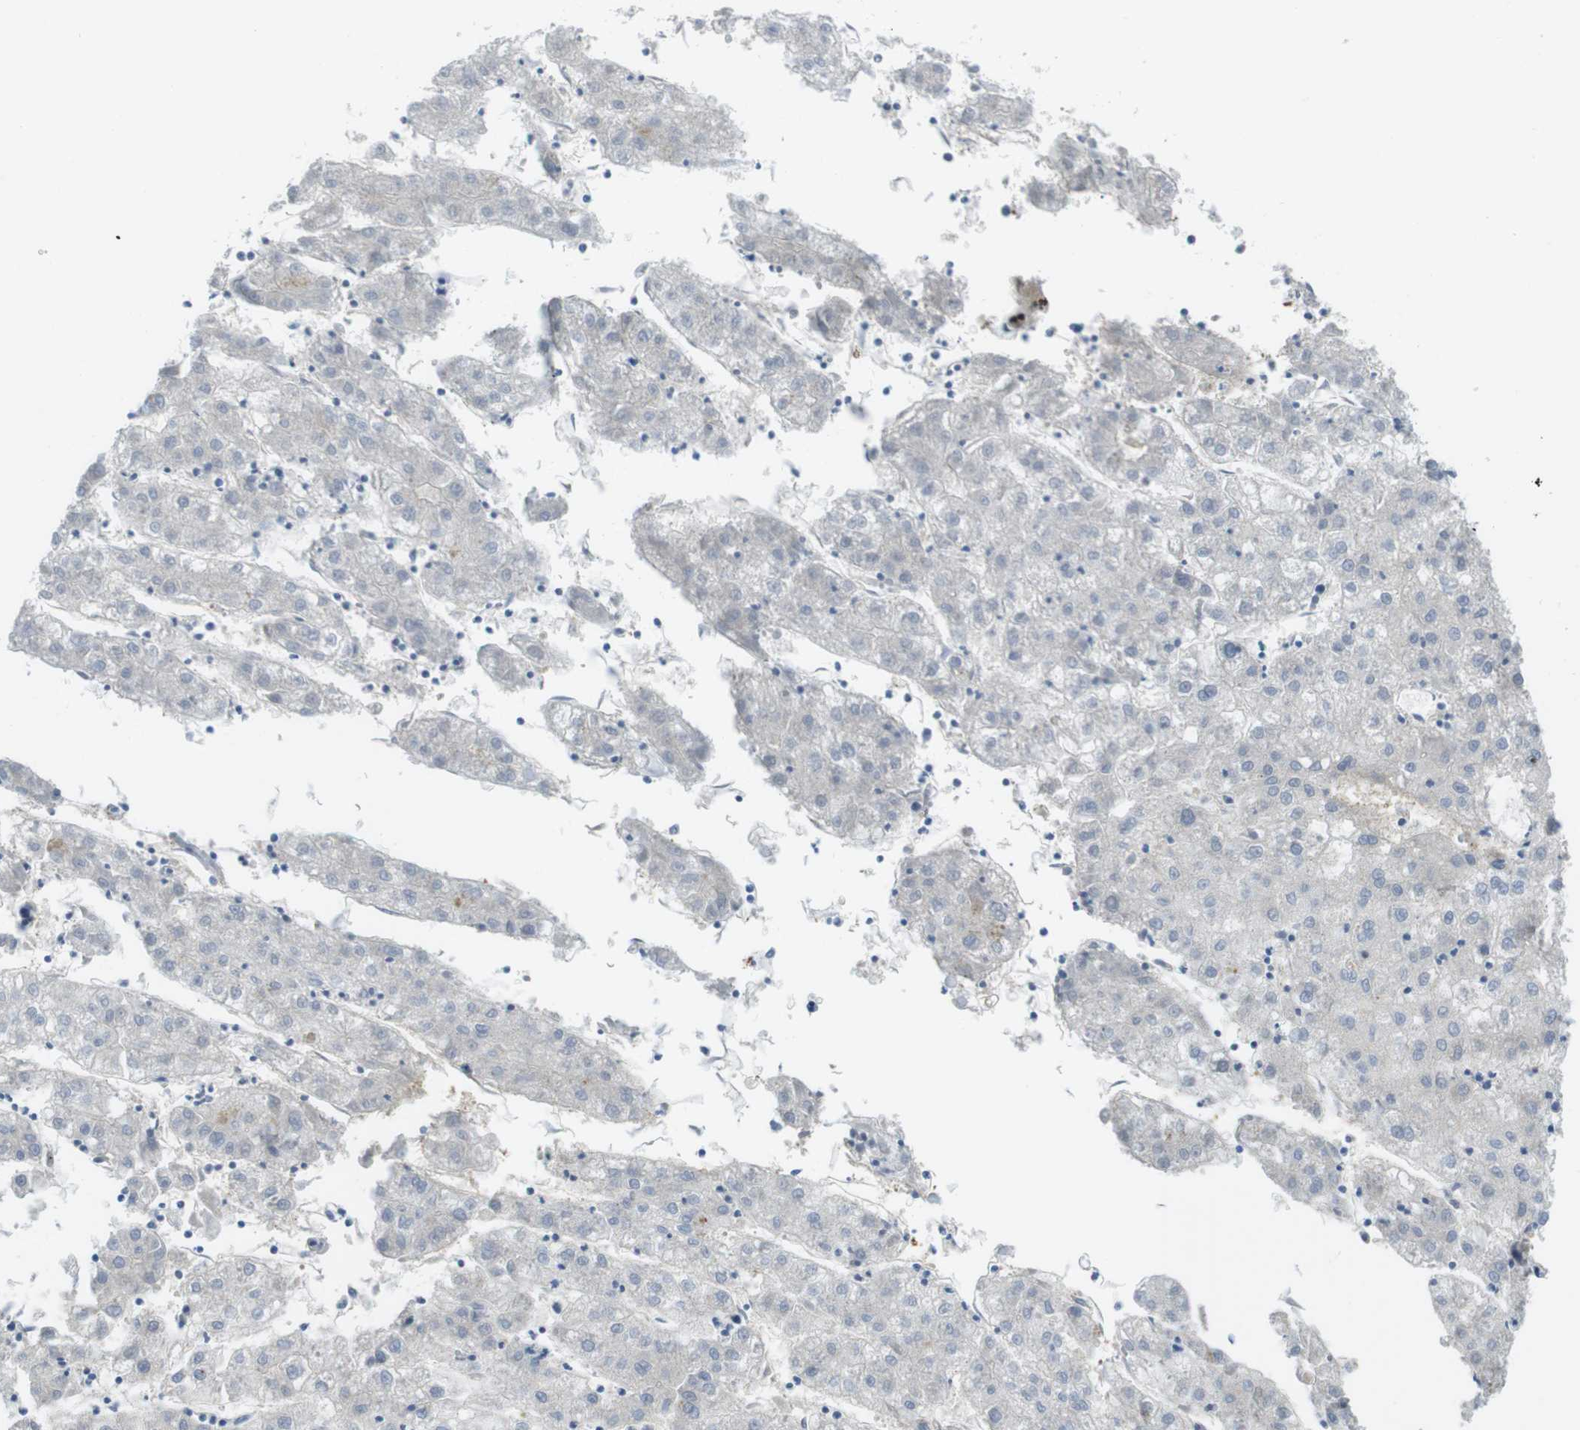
{"staining": {"intensity": "negative", "quantity": "none", "location": "none"}, "tissue": "liver cancer", "cell_type": "Tumor cells", "image_type": "cancer", "snomed": [{"axis": "morphology", "description": "Carcinoma, Hepatocellular, NOS"}, {"axis": "topography", "description": "Liver"}], "caption": "High power microscopy photomicrograph of an IHC photomicrograph of liver hepatocellular carcinoma, revealing no significant expression in tumor cells.", "gene": "TMEM234", "patient": {"sex": "male", "age": 72}}